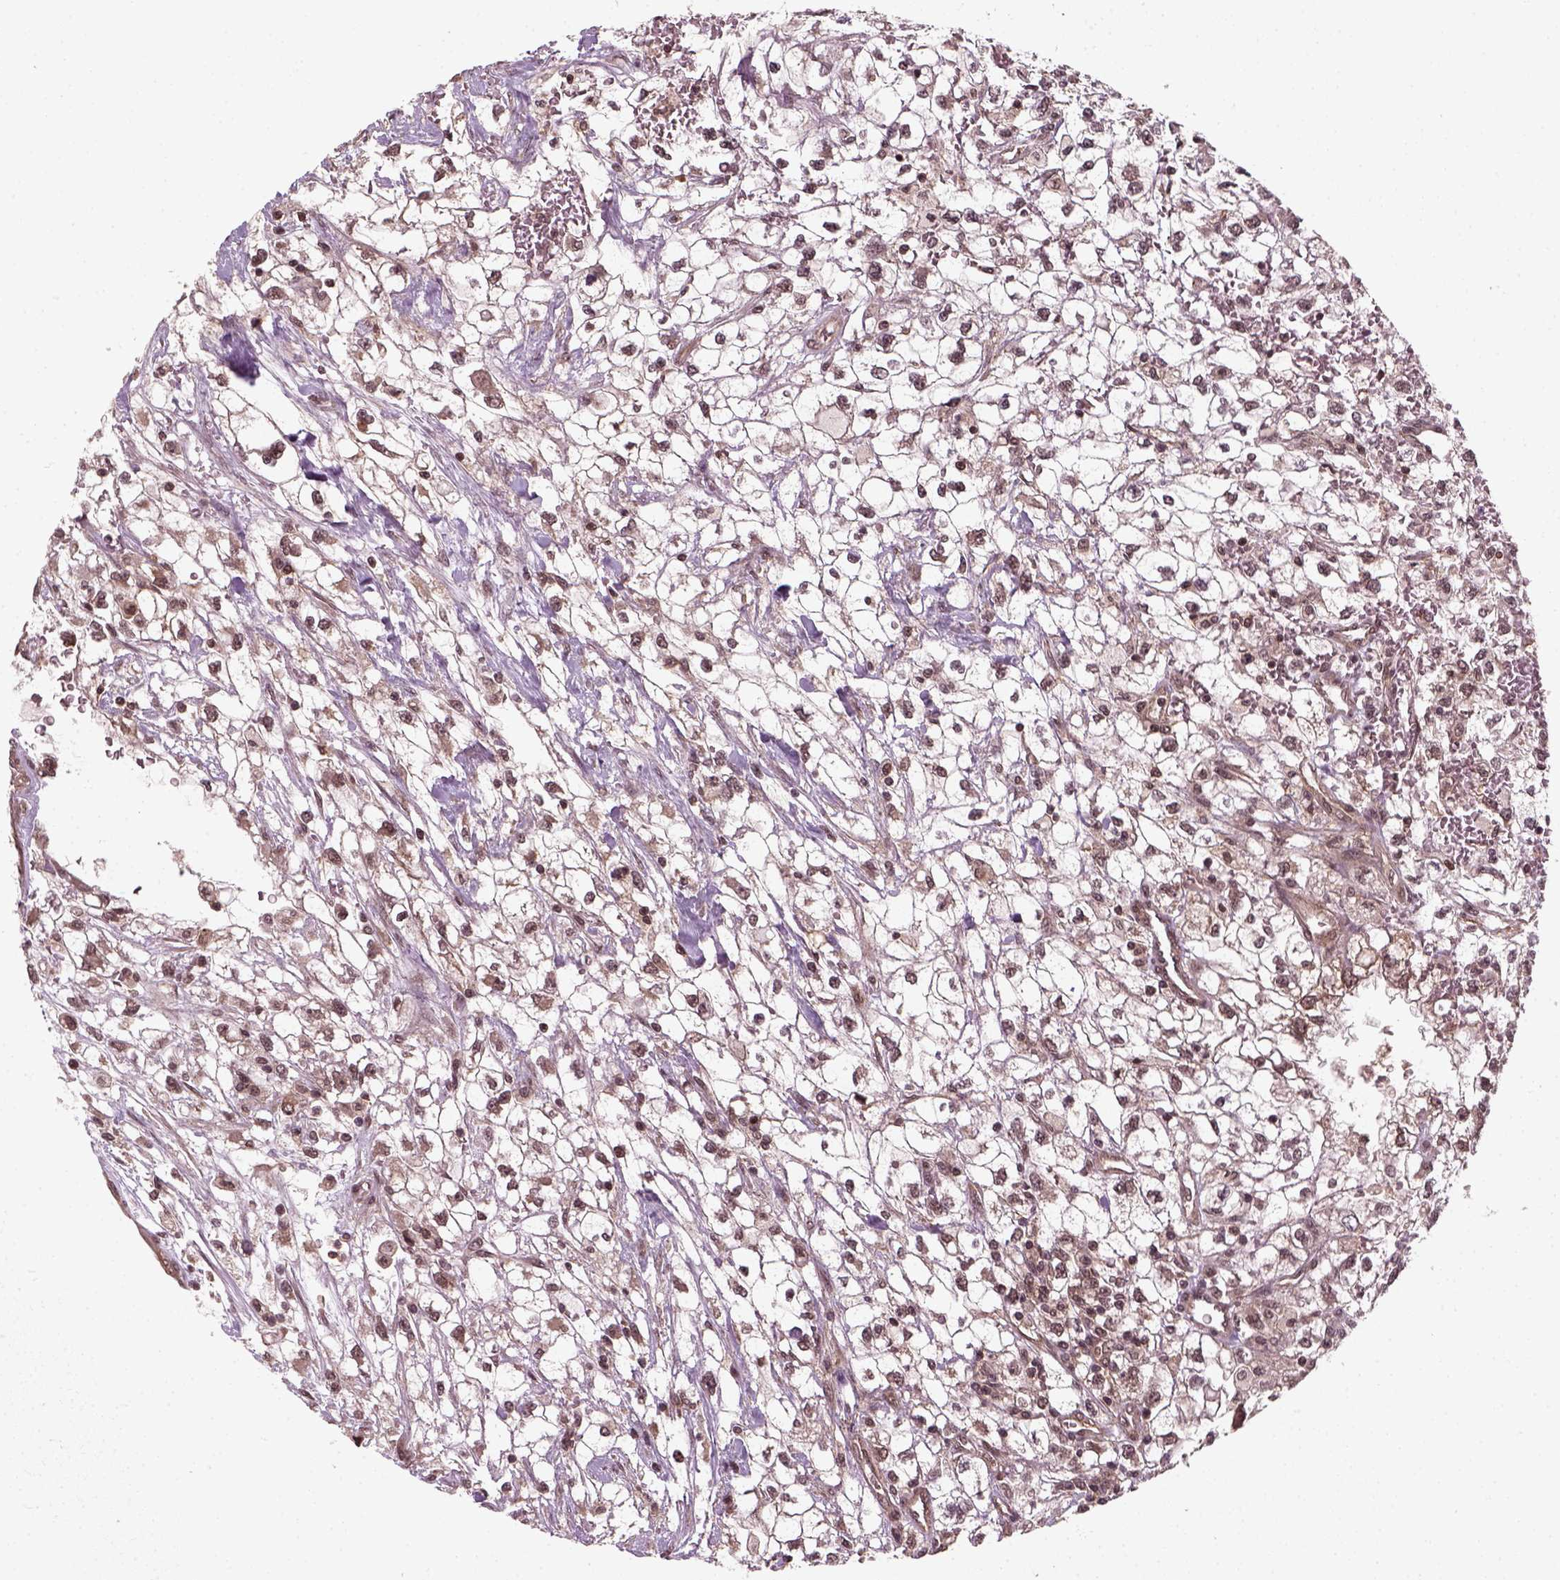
{"staining": {"intensity": "weak", "quantity": ">75%", "location": "nuclear"}, "tissue": "renal cancer", "cell_type": "Tumor cells", "image_type": "cancer", "snomed": [{"axis": "morphology", "description": "Adenocarcinoma, NOS"}, {"axis": "topography", "description": "Kidney"}], "caption": "The micrograph displays immunohistochemical staining of renal cancer (adenocarcinoma). There is weak nuclear staining is present in approximately >75% of tumor cells. (Stains: DAB (3,3'-diaminobenzidine) in brown, nuclei in blue, Microscopy: brightfield microscopy at high magnification).", "gene": "NUDT9", "patient": {"sex": "male", "age": 59}}